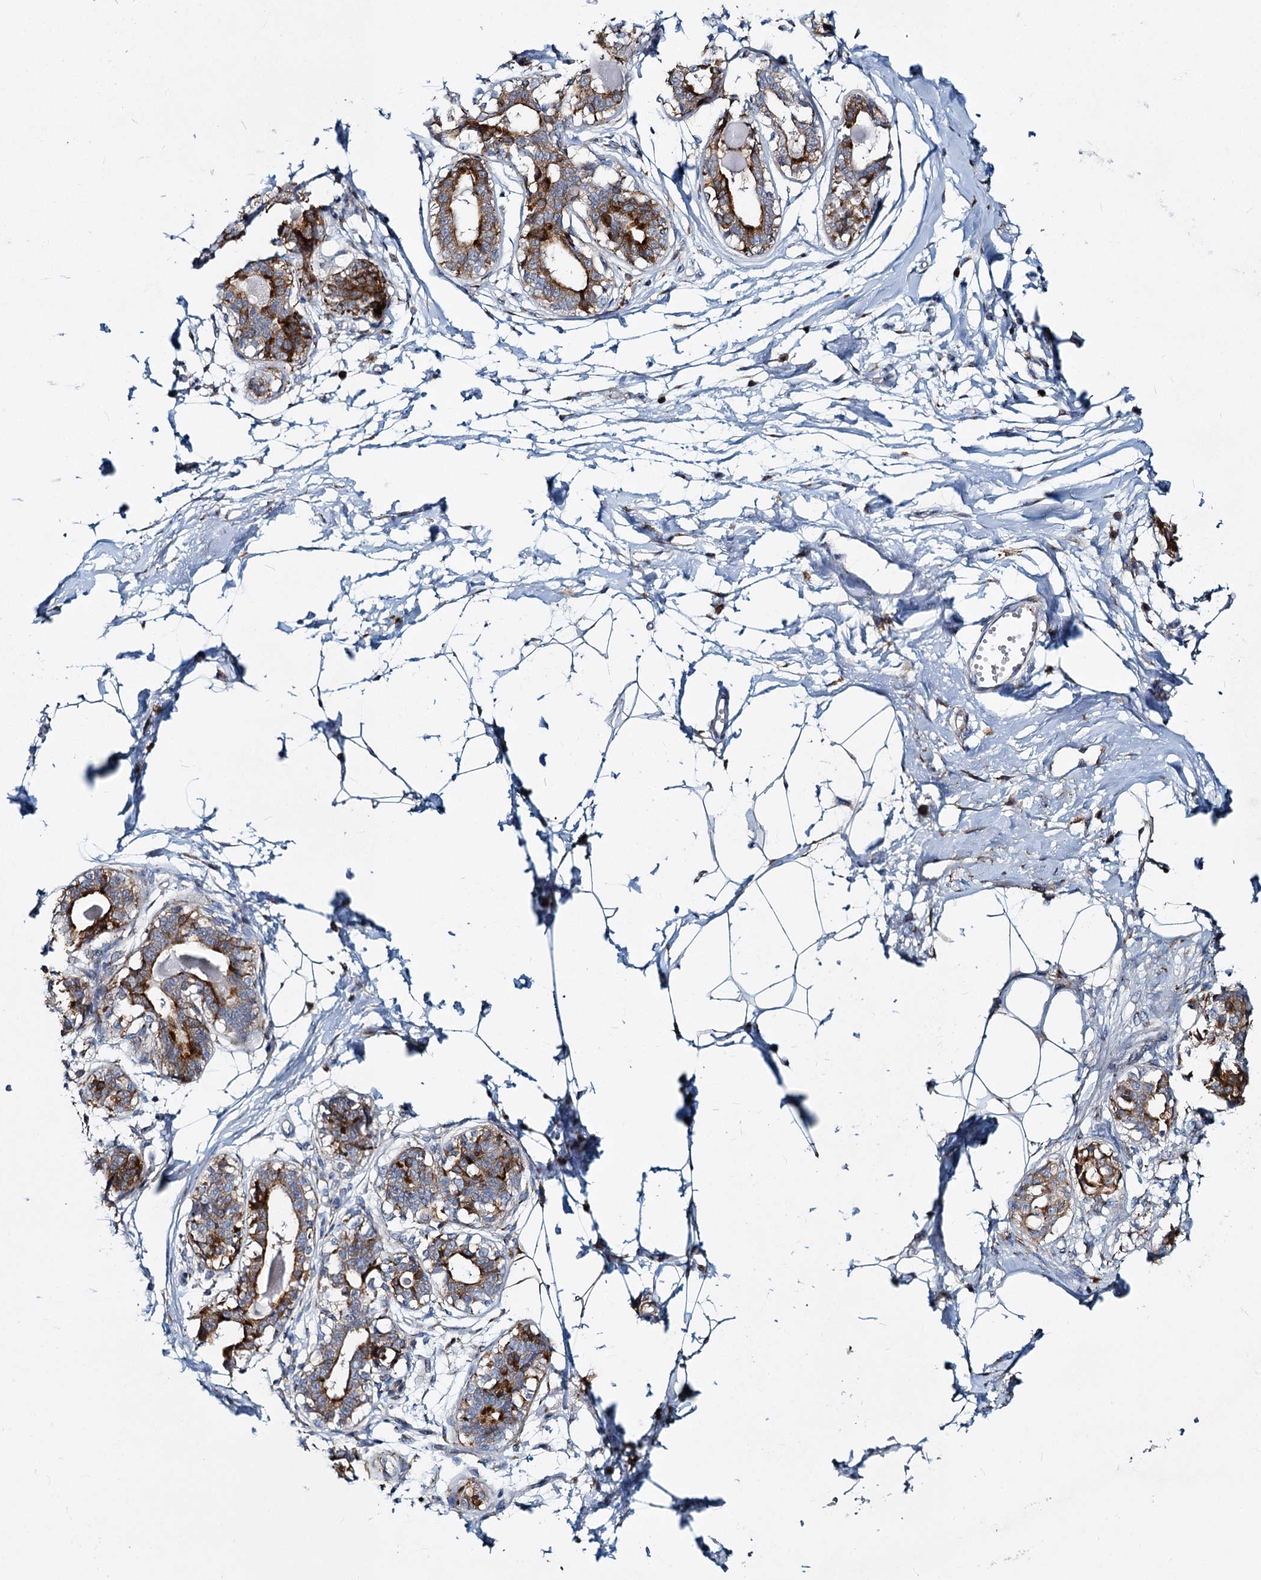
{"staining": {"intensity": "strong", "quantity": "25%-75%", "location": "cytoplasmic/membranous"}, "tissue": "breast", "cell_type": "Glandular cells", "image_type": "normal", "snomed": [{"axis": "morphology", "description": "Normal tissue, NOS"}, {"axis": "topography", "description": "Breast"}], "caption": "Protein staining by immunohistochemistry reveals strong cytoplasmic/membranous positivity in about 25%-75% of glandular cells in normal breast.", "gene": "DCUN1D2", "patient": {"sex": "female", "age": 45}}